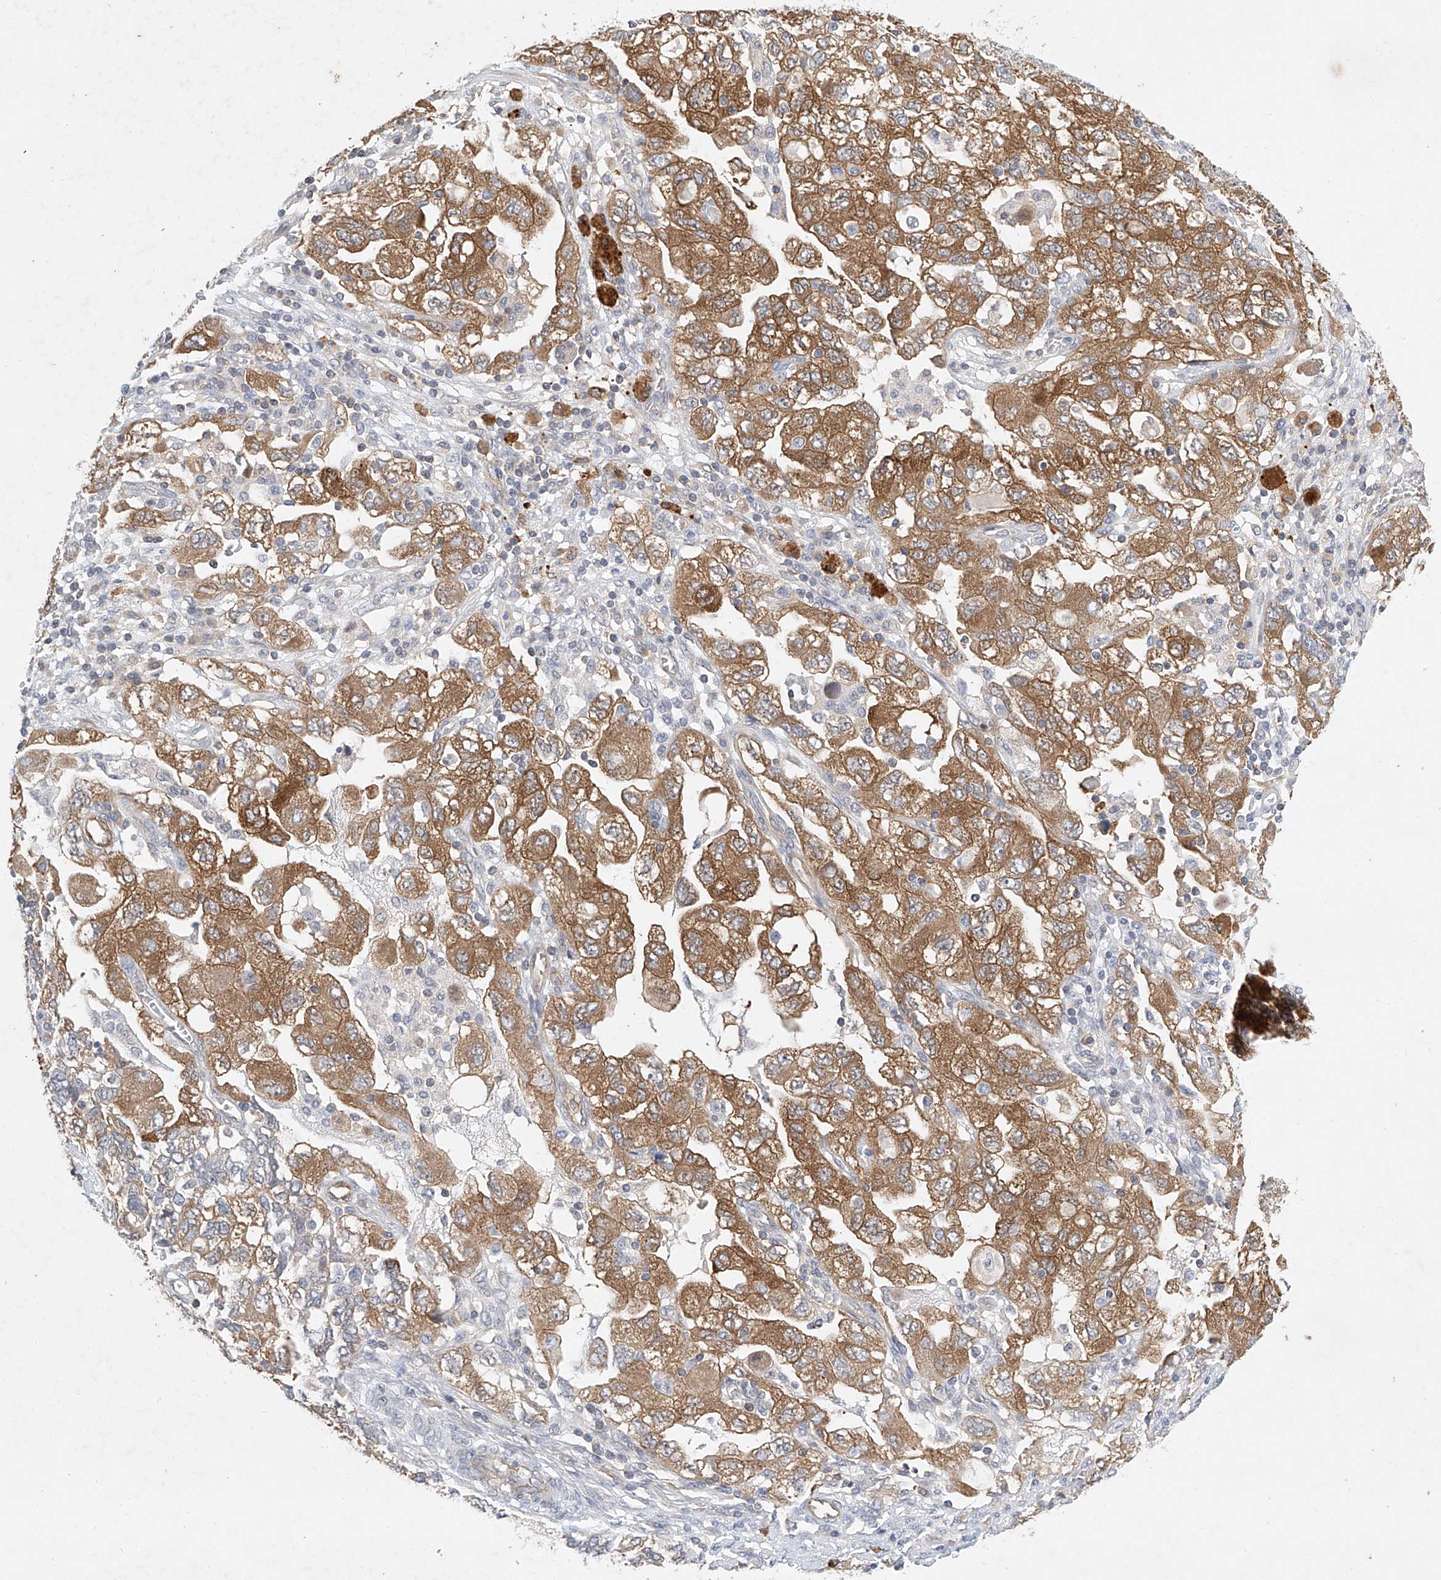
{"staining": {"intensity": "moderate", "quantity": ">75%", "location": "cytoplasmic/membranous"}, "tissue": "ovarian cancer", "cell_type": "Tumor cells", "image_type": "cancer", "snomed": [{"axis": "morphology", "description": "Carcinoma, NOS"}, {"axis": "morphology", "description": "Cystadenocarcinoma, serous, NOS"}, {"axis": "topography", "description": "Ovary"}], "caption": "Protein positivity by immunohistochemistry exhibits moderate cytoplasmic/membranous expression in about >75% of tumor cells in ovarian serous cystadenocarcinoma.", "gene": "CARMIL1", "patient": {"sex": "female", "age": 69}}